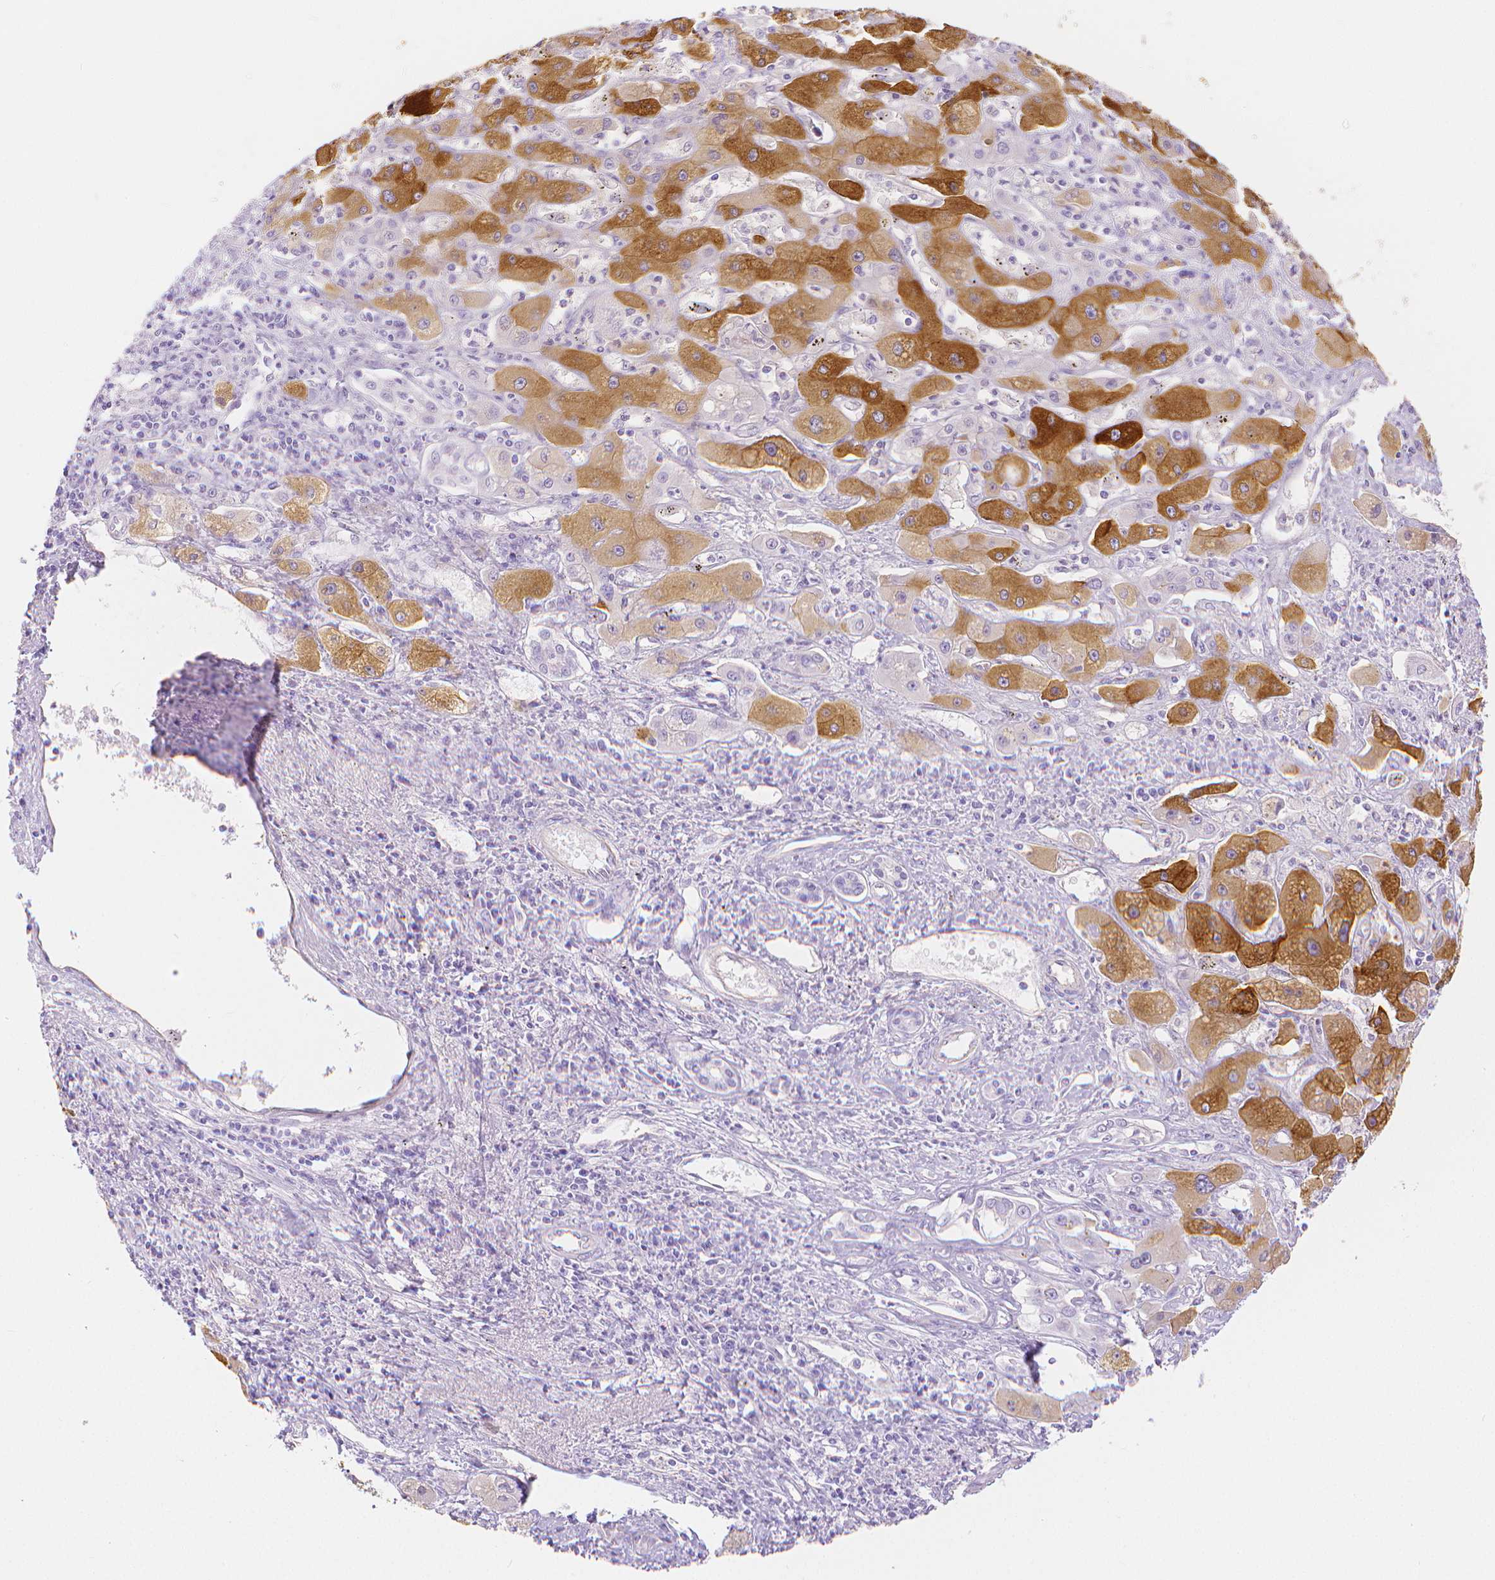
{"staining": {"intensity": "negative", "quantity": "none", "location": "none"}, "tissue": "liver cancer", "cell_type": "Tumor cells", "image_type": "cancer", "snomed": [{"axis": "morphology", "description": "Cholangiocarcinoma"}, {"axis": "topography", "description": "Liver"}], "caption": "A histopathology image of liver cancer (cholangiocarcinoma) stained for a protein shows no brown staining in tumor cells.", "gene": "SLC27A5", "patient": {"sex": "male", "age": 67}}